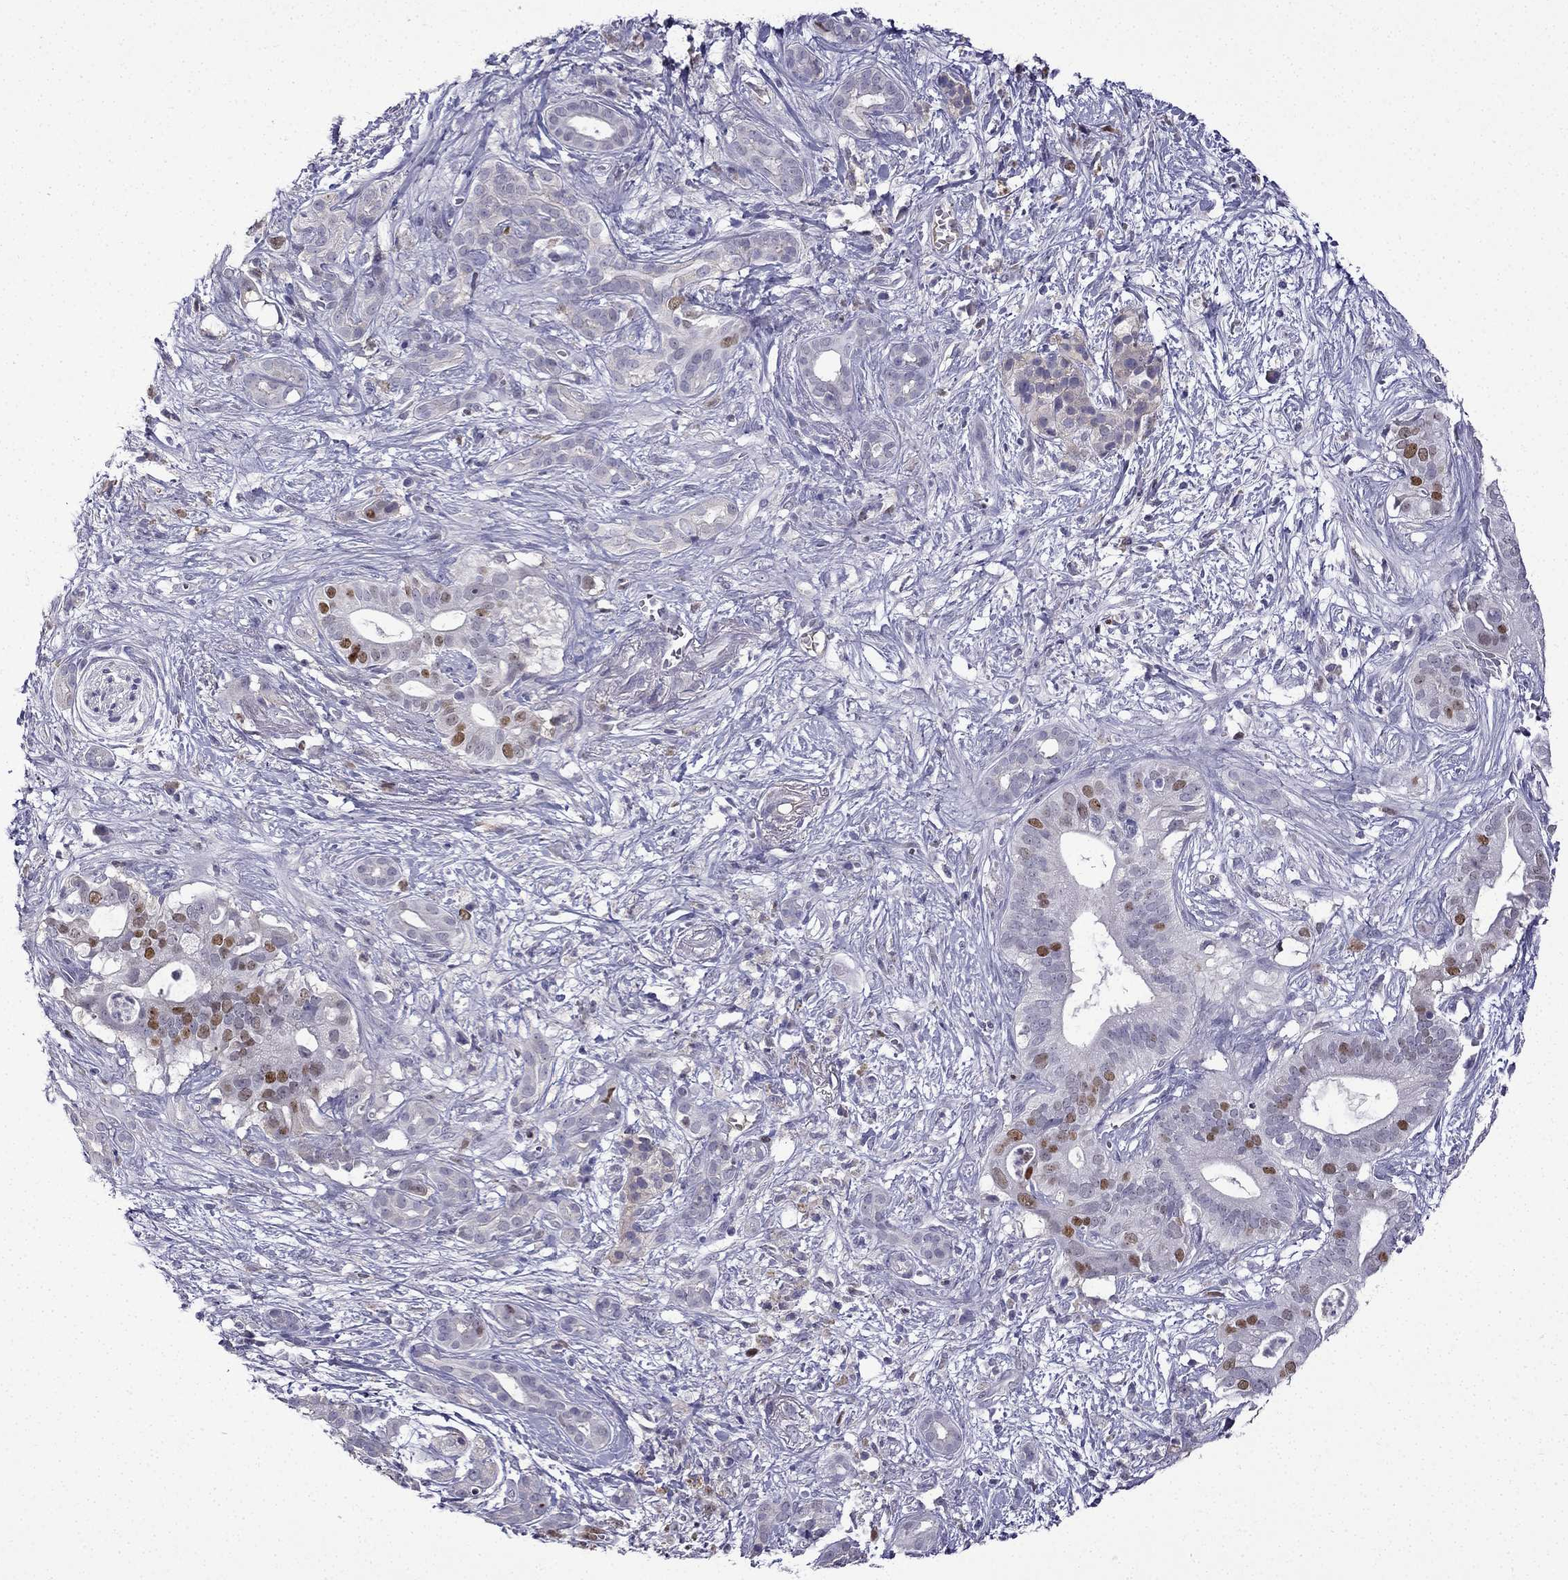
{"staining": {"intensity": "strong", "quantity": "<25%", "location": "nuclear"}, "tissue": "pancreatic cancer", "cell_type": "Tumor cells", "image_type": "cancer", "snomed": [{"axis": "morphology", "description": "Adenocarcinoma, NOS"}, {"axis": "topography", "description": "Pancreas"}], "caption": "This is an image of immunohistochemistry (IHC) staining of pancreatic cancer, which shows strong positivity in the nuclear of tumor cells.", "gene": "UHRF1", "patient": {"sex": "male", "age": 61}}